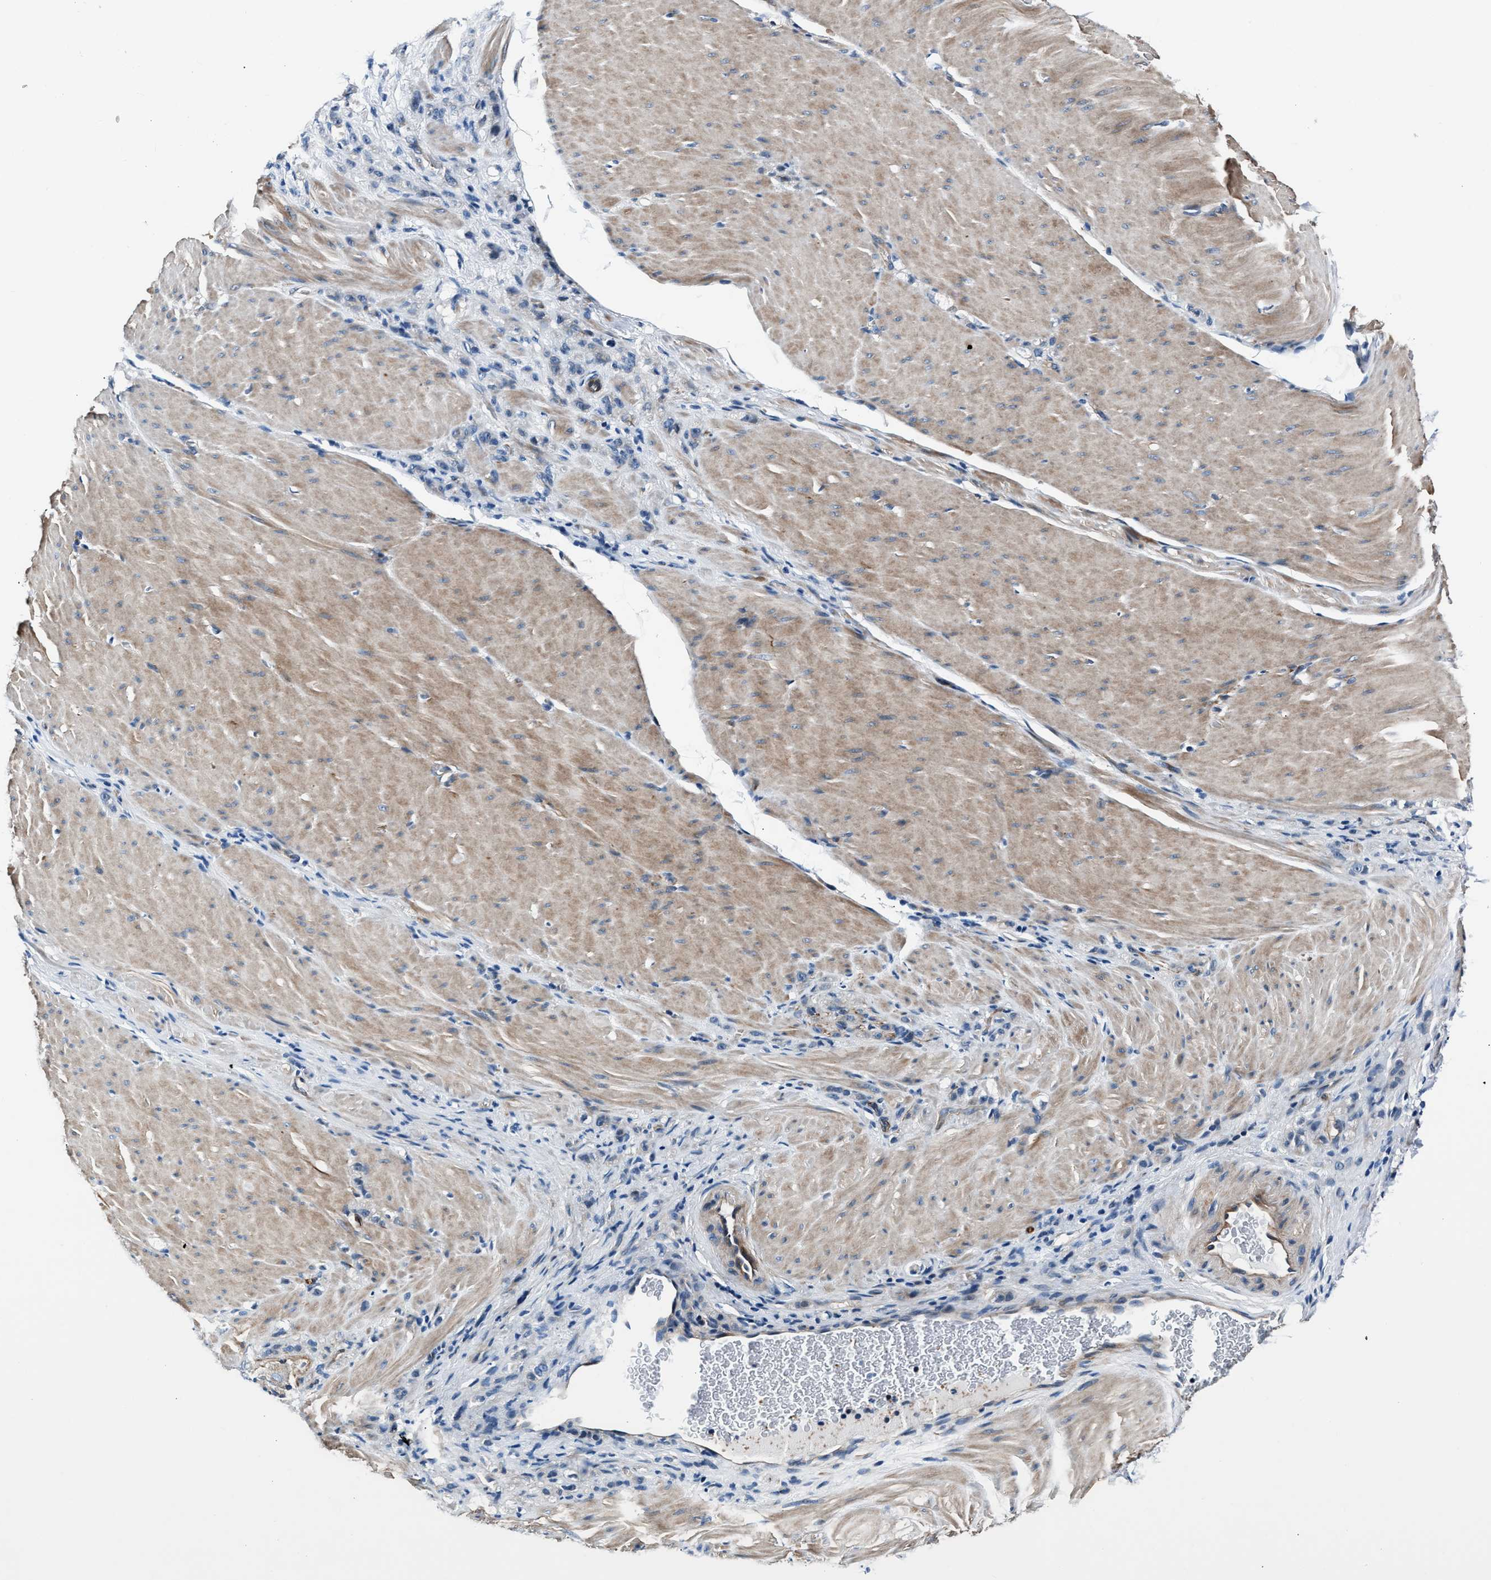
{"staining": {"intensity": "negative", "quantity": "none", "location": "none"}, "tissue": "stomach cancer", "cell_type": "Tumor cells", "image_type": "cancer", "snomed": [{"axis": "morphology", "description": "Normal tissue, NOS"}, {"axis": "morphology", "description": "Adenocarcinoma, NOS"}, {"axis": "topography", "description": "Stomach"}], "caption": "Protein analysis of stomach cancer (adenocarcinoma) reveals no significant expression in tumor cells.", "gene": "MPDZ", "patient": {"sex": "male", "age": 82}}